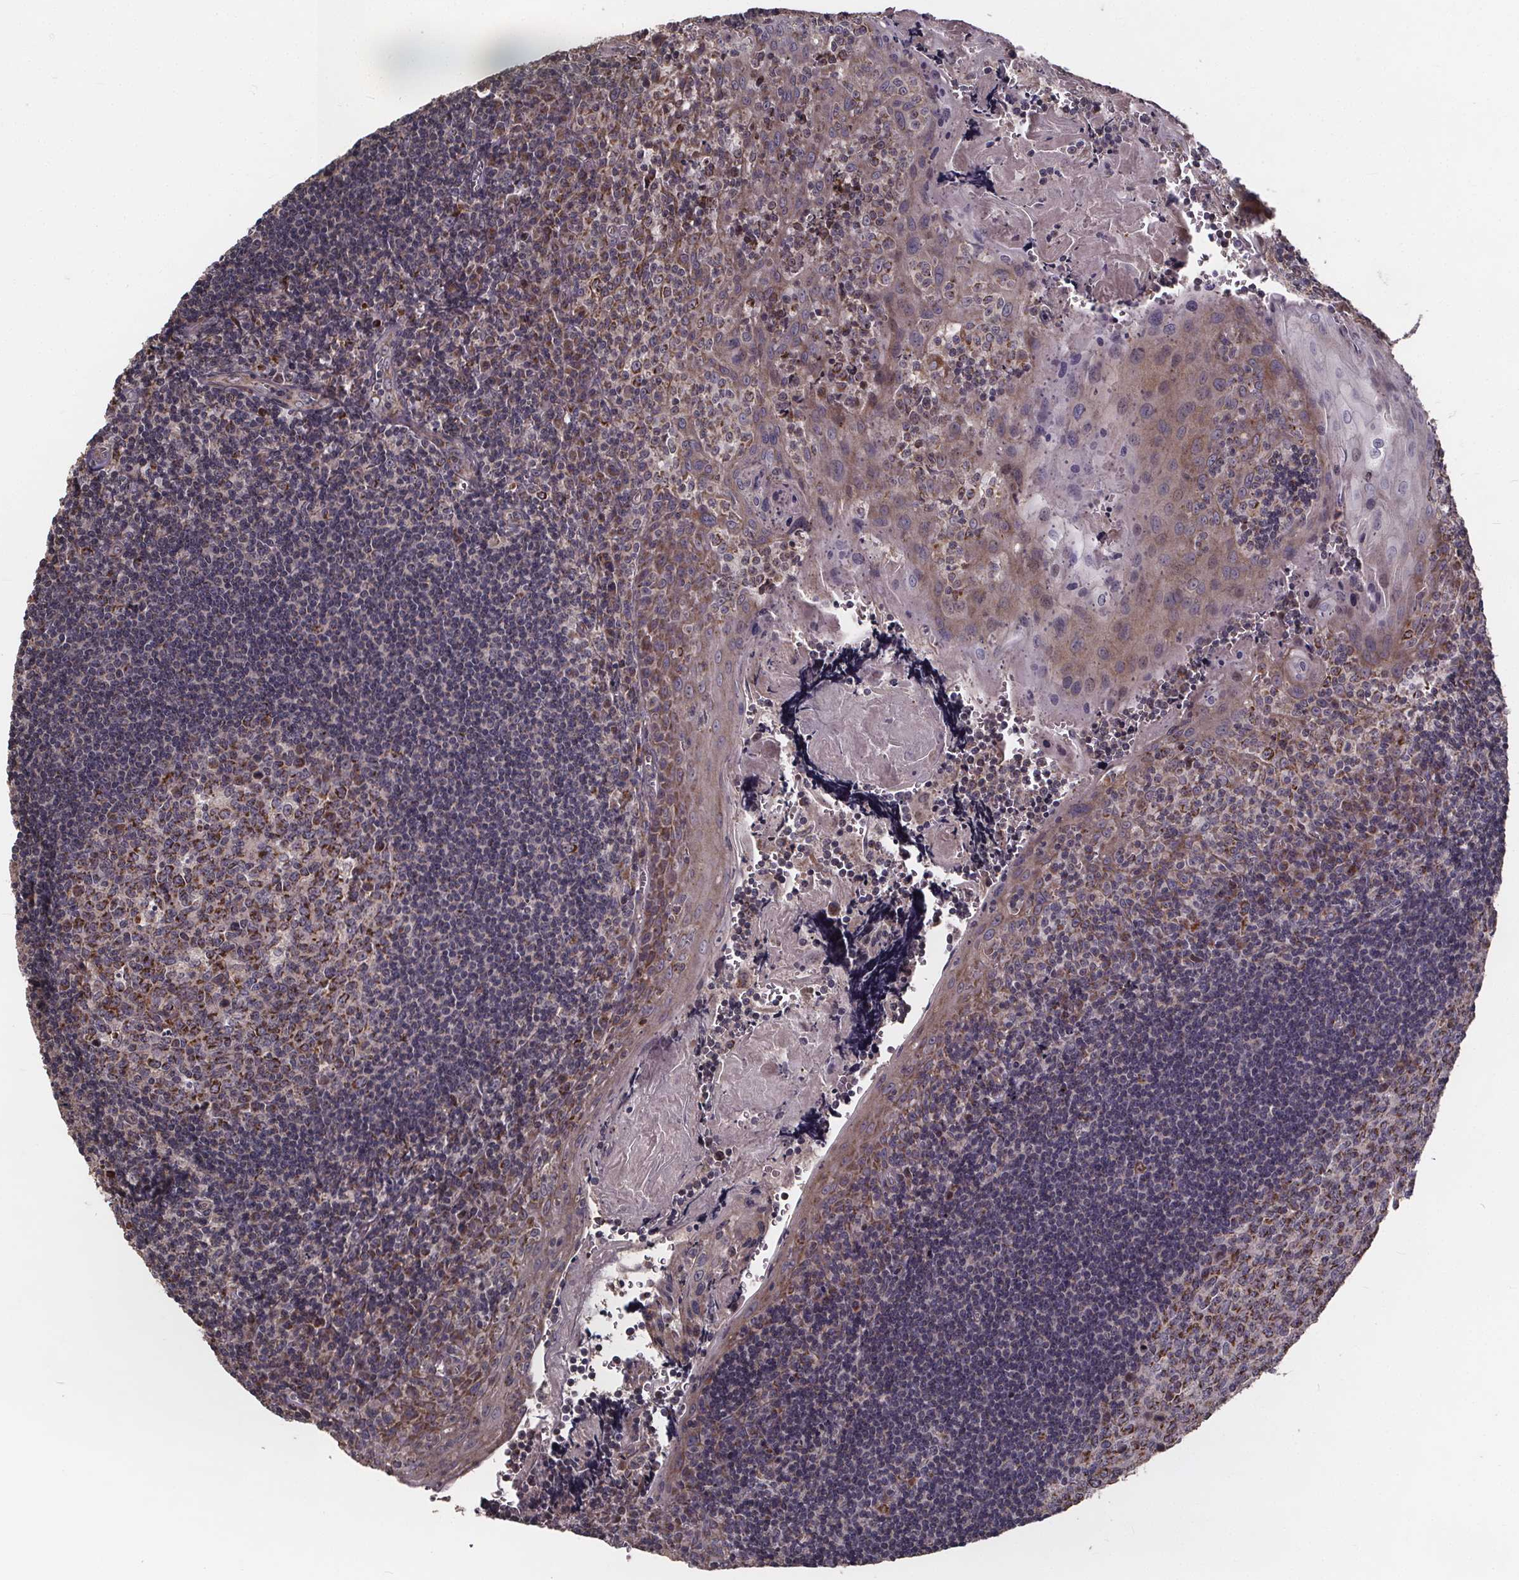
{"staining": {"intensity": "strong", "quantity": "25%-75%", "location": "cytoplasmic/membranous"}, "tissue": "tonsil", "cell_type": "Germinal center cells", "image_type": "normal", "snomed": [{"axis": "morphology", "description": "Normal tissue, NOS"}, {"axis": "morphology", "description": "Inflammation, NOS"}, {"axis": "topography", "description": "Tonsil"}], "caption": "Immunohistochemistry (IHC) histopathology image of benign human tonsil stained for a protein (brown), which exhibits high levels of strong cytoplasmic/membranous staining in approximately 25%-75% of germinal center cells.", "gene": "YME1L1", "patient": {"sex": "female", "age": 31}}